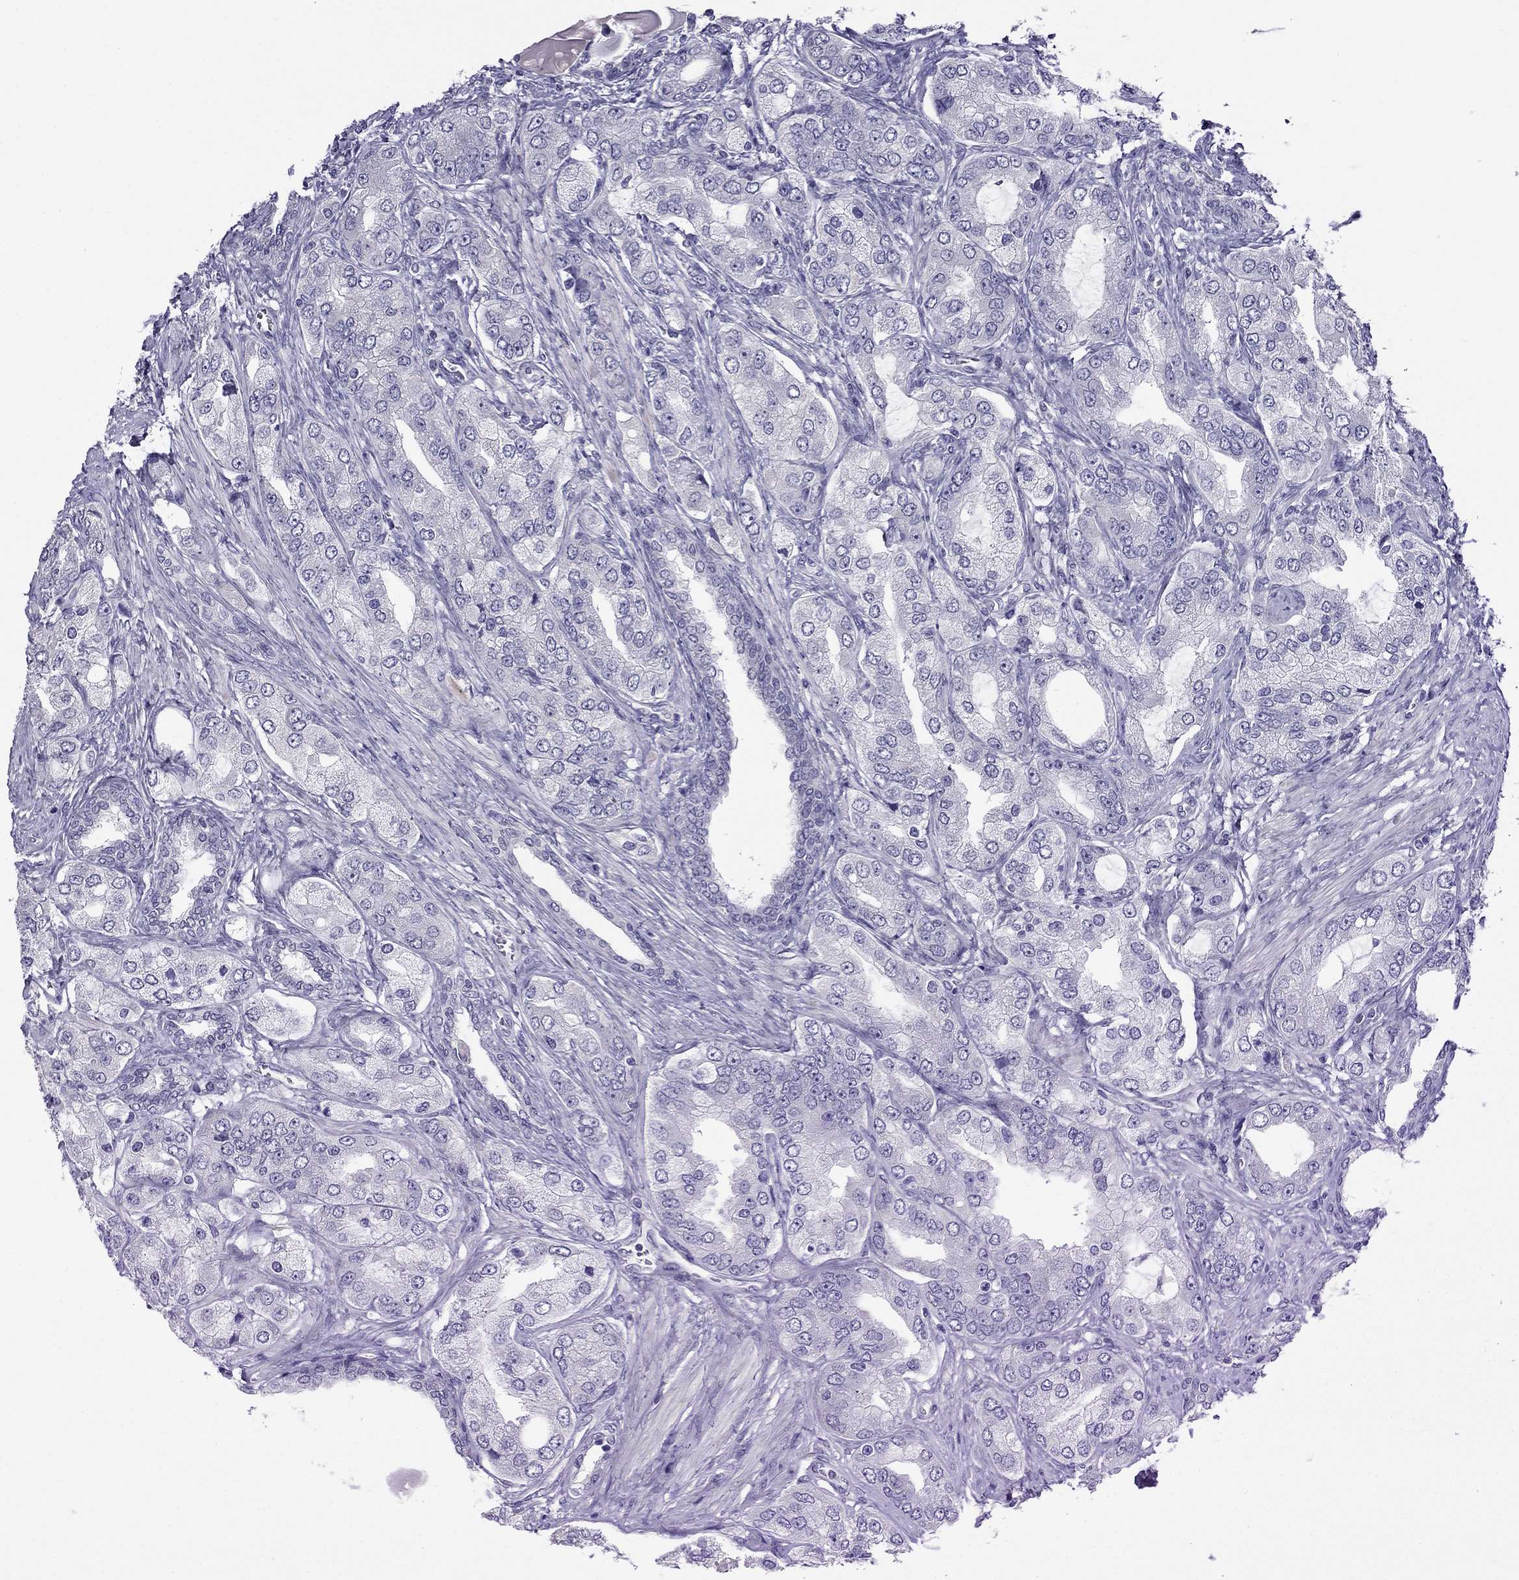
{"staining": {"intensity": "moderate", "quantity": "<25%", "location": "cytoplasmic/membranous"}, "tissue": "prostate cancer", "cell_type": "Tumor cells", "image_type": "cancer", "snomed": [{"axis": "morphology", "description": "Adenocarcinoma, Low grade"}, {"axis": "topography", "description": "Prostate"}], "caption": "Prostate adenocarcinoma (low-grade) stained with IHC demonstrates moderate cytoplasmic/membranous expression in approximately <25% of tumor cells.", "gene": "SCNN1D", "patient": {"sex": "male", "age": 69}}